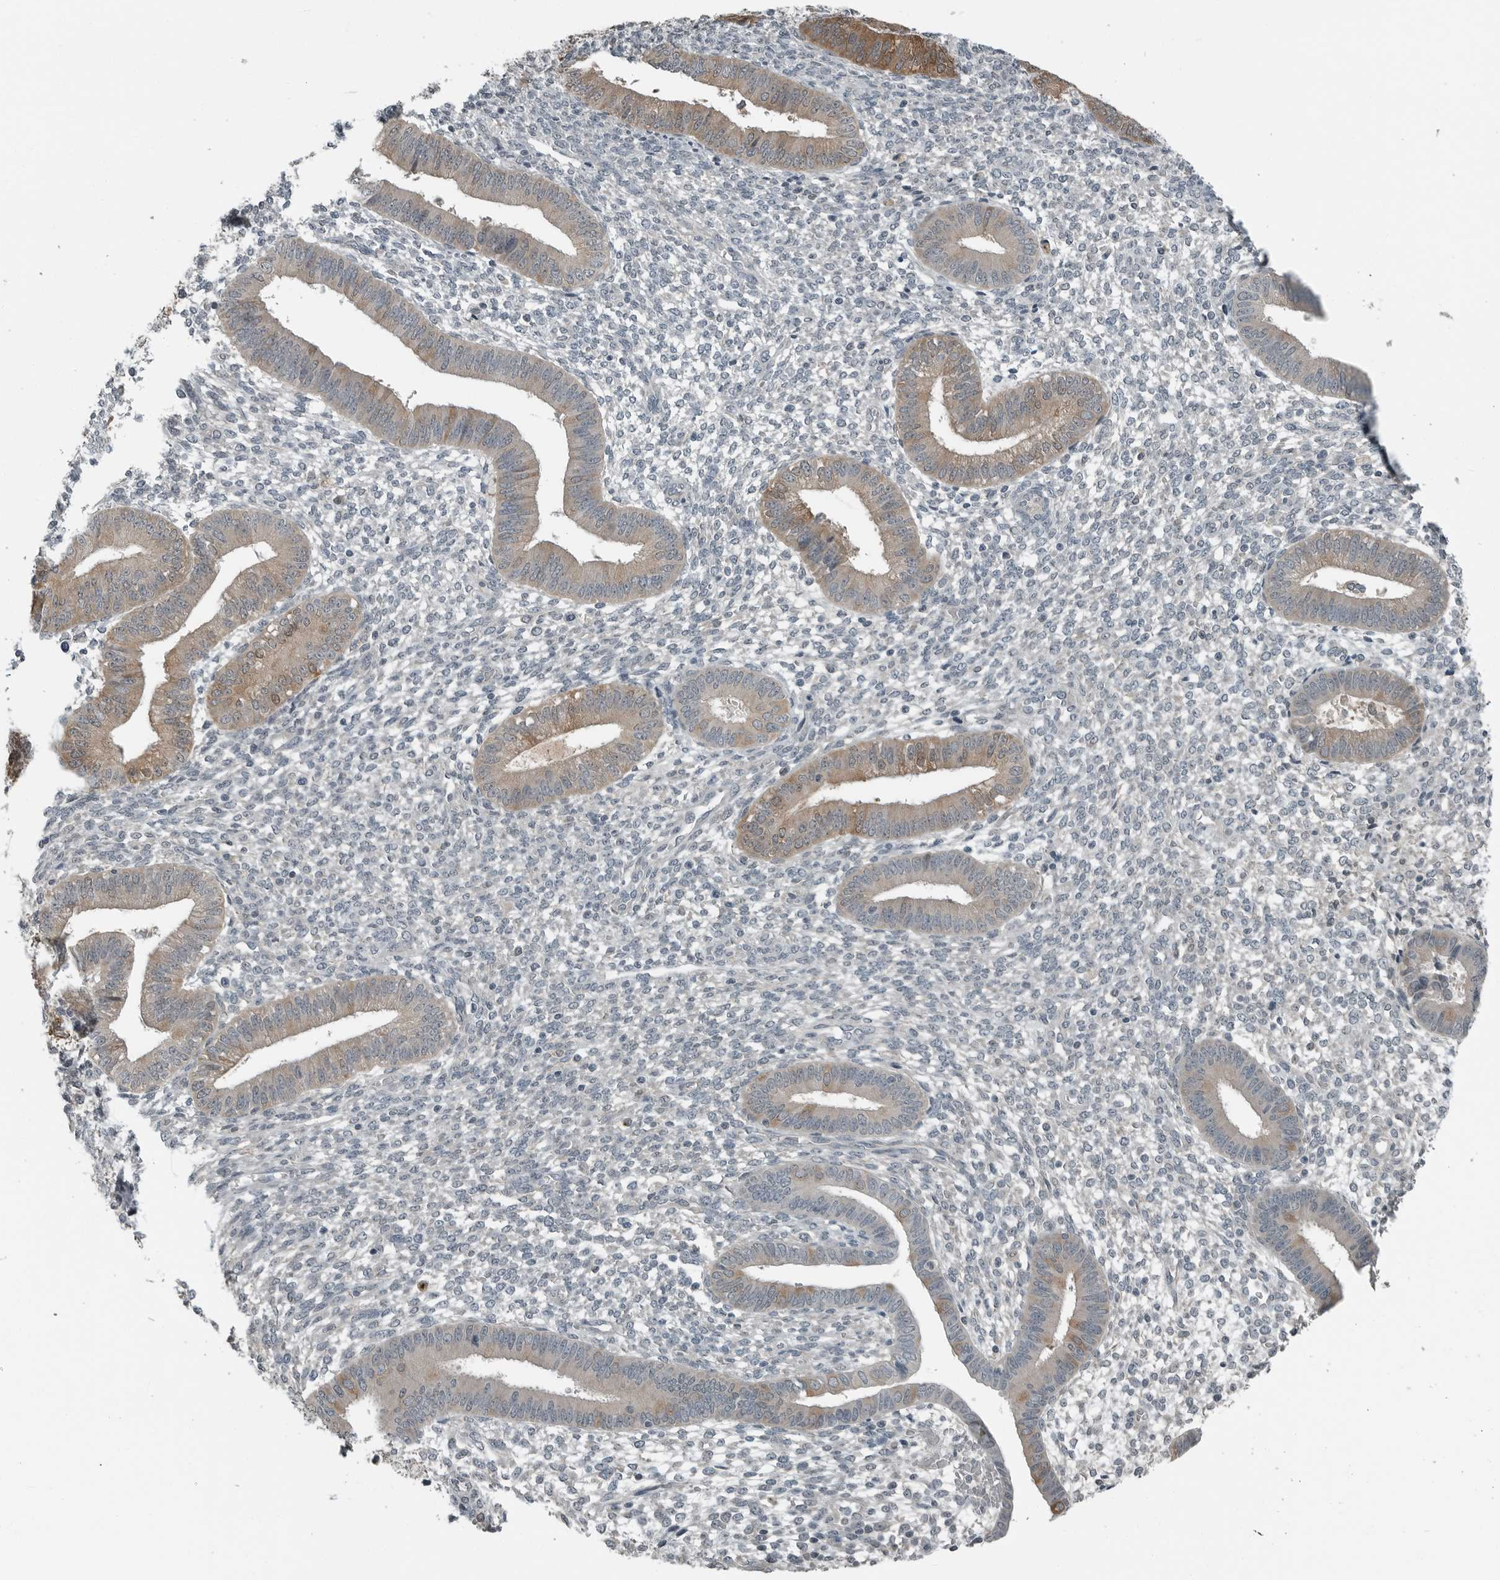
{"staining": {"intensity": "negative", "quantity": "none", "location": "none"}, "tissue": "endometrium", "cell_type": "Cells in endometrial stroma", "image_type": "normal", "snomed": [{"axis": "morphology", "description": "Normal tissue, NOS"}, {"axis": "topography", "description": "Endometrium"}], "caption": "Immunohistochemistry histopathology image of normal human endometrium stained for a protein (brown), which demonstrates no positivity in cells in endometrial stroma. (DAB (3,3'-diaminobenzidine) IHC with hematoxylin counter stain).", "gene": "ENSG00000286112", "patient": {"sex": "female", "age": 46}}